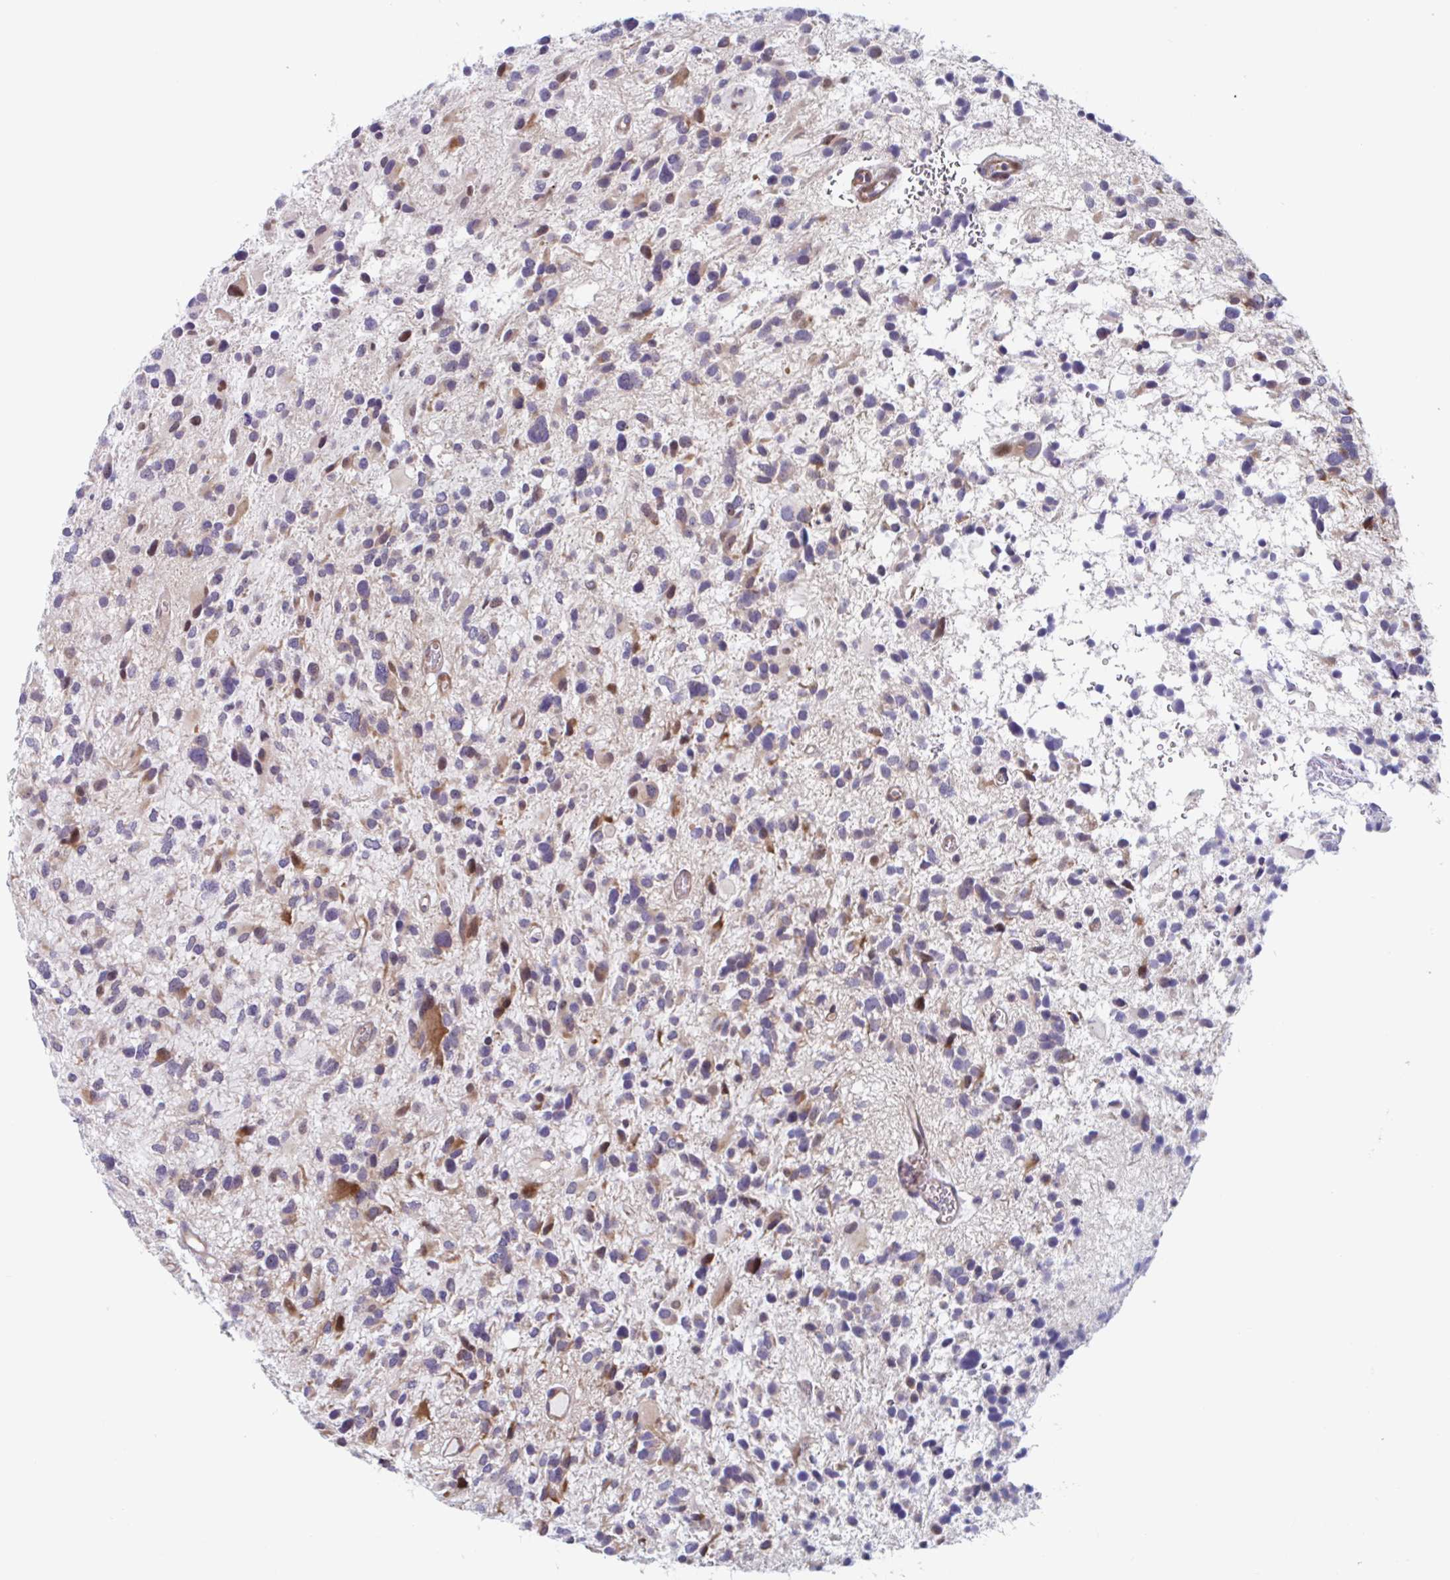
{"staining": {"intensity": "weak", "quantity": "<25%", "location": "cytoplasmic/membranous"}, "tissue": "glioma", "cell_type": "Tumor cells", "image_type": "cancer", "snomed": [{"axis": "morphology", "description": "Glioma, malignant, High grade"}, {"axis": "topography", "description": "Brain"}], "caption": "DAB immunohistochemical staining of human malignant glioma (high-grade) displays no significant positivity in tumor cells.", "gene": "DUXA", "patient": {"sex": "female", "age": 11}}